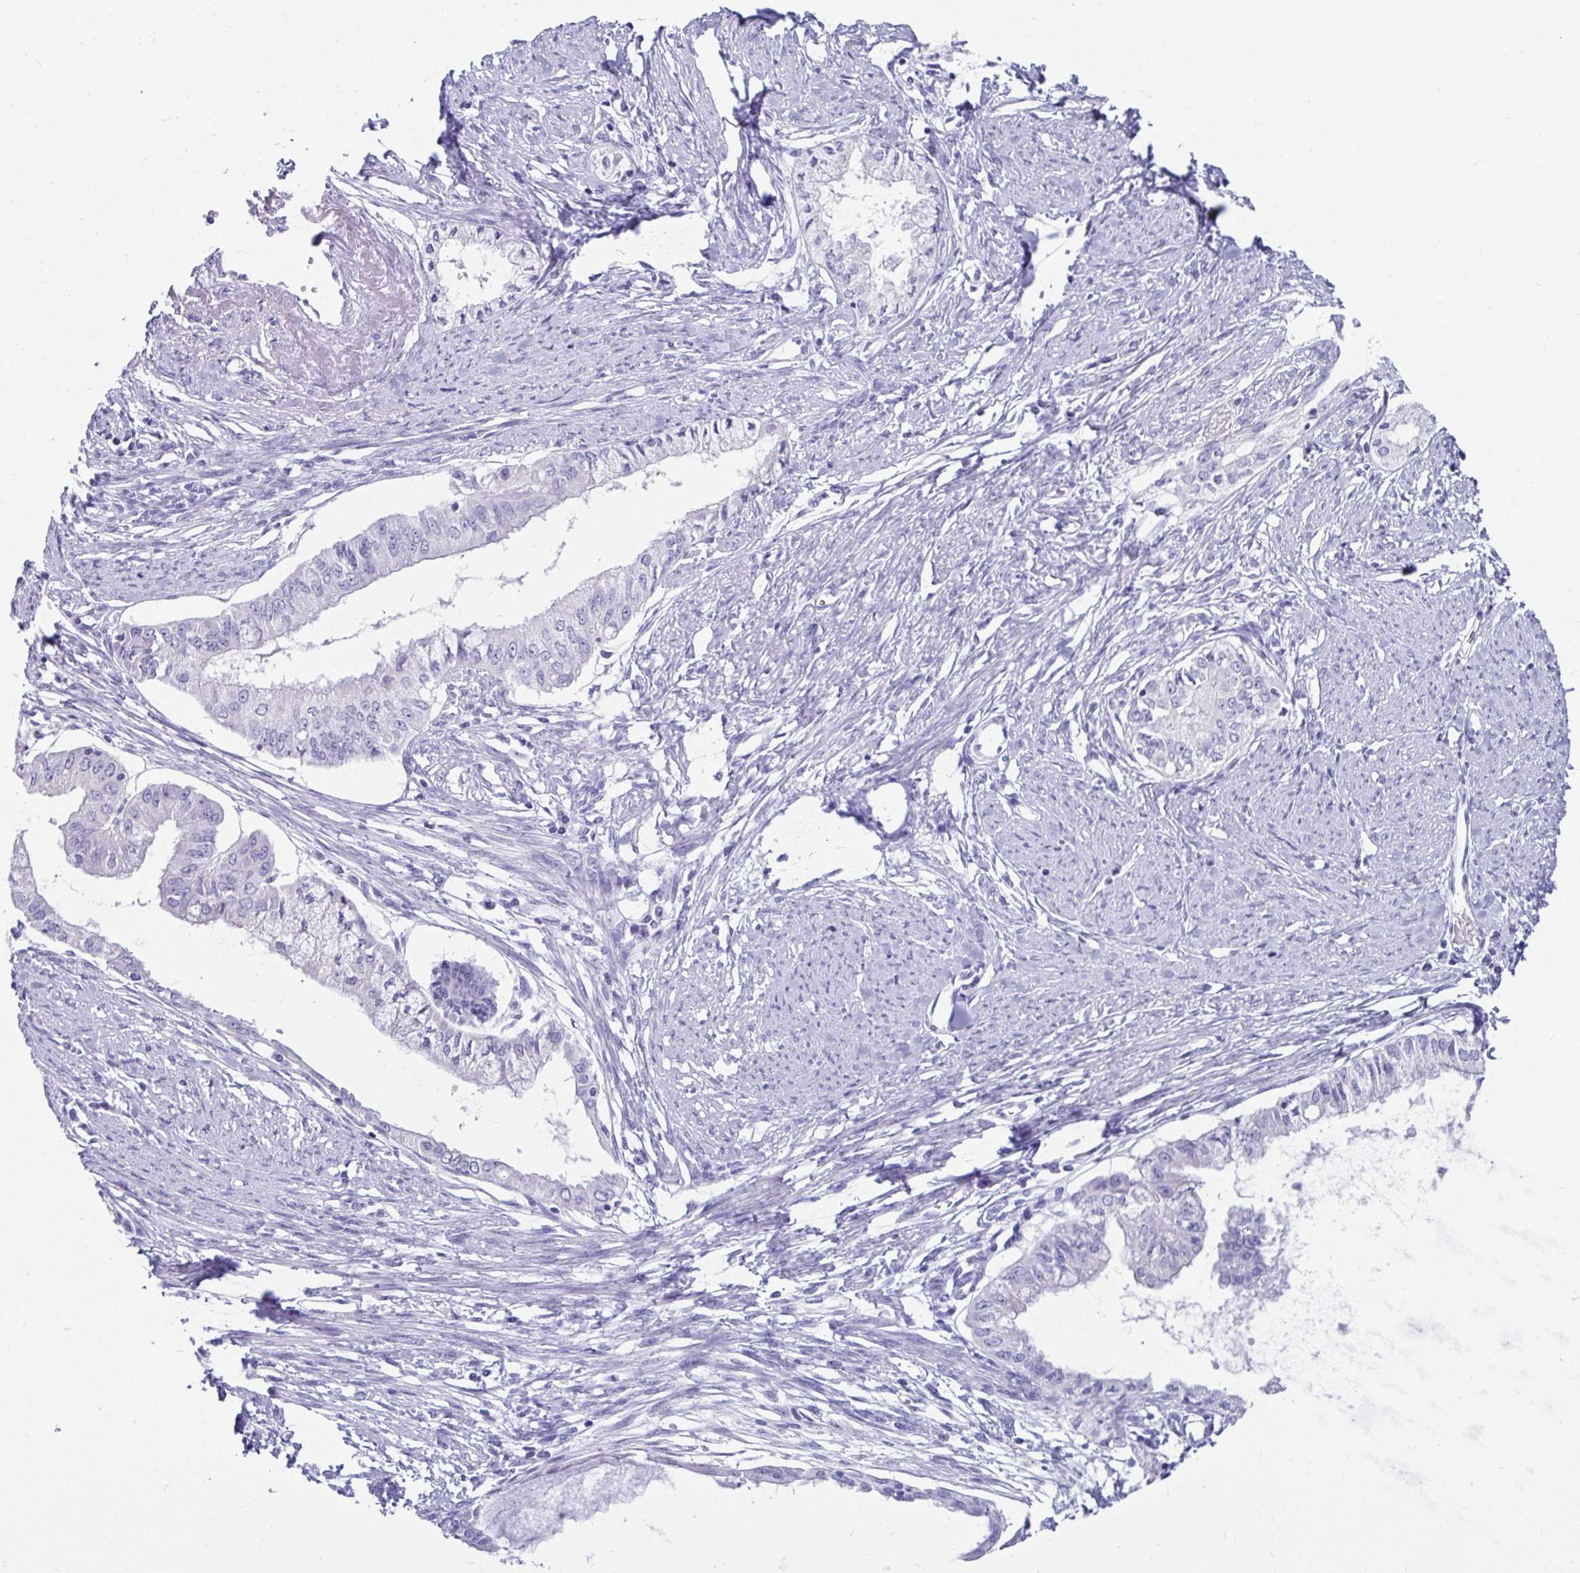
{"staining": {"intensity": "negative", "quantity": "none", "location": "none"}, "tissue": "endometrial cancer", "cell_type": "Tumor cells", "image_type": "cancer", "snomed": [{"axis": "morphology", "description": "Adenocarcinoma, NOS"}, {"axis": "topography", "description": "Endometrium"}], "caption": "A photomicrograph of human adenocarcinoma (endometrial) is negative for staining in tumor cells.", "gene": "ZPBP2", "patient": {"sex": "female", "age": 76}}